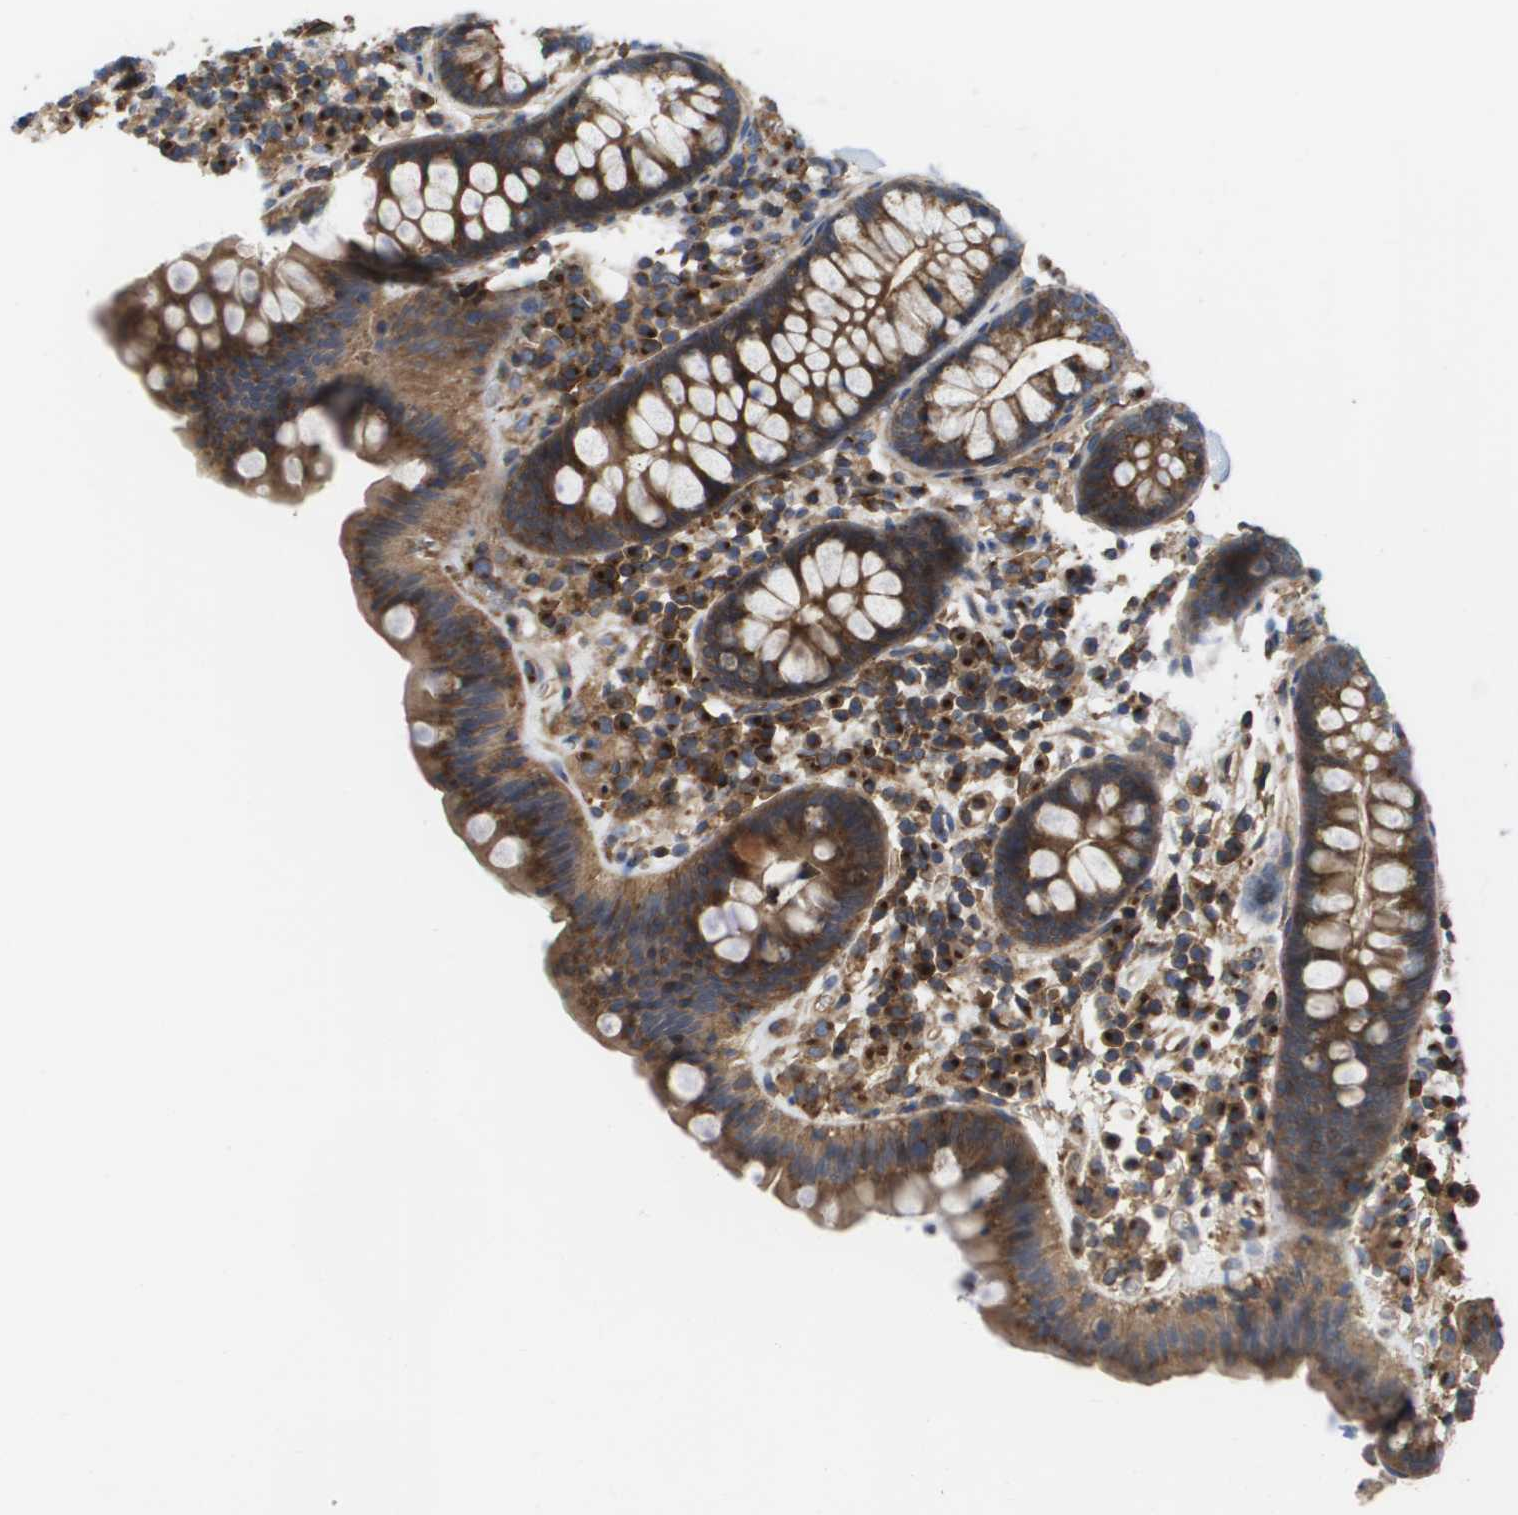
{"staining": {"intensity": "strong", "quantity": ">75%", "location": "cytoplasmic/membranous"}, "tissue": "colon", "cell_type": "Endothelial cells", "image_type": "normal", "snomed": [{"axis": "morphology", "description": "Normal tissue, NOS"}, {"axis": "topography", "description": "Colon"}], "caption": "Unremarkable colon displays strong cytoplasmic/membranous staining in about >75% of endothelial cells, visualized by immunohistochemistry. The staining was performed using DAB to visualize the protein expression in brown, while the nuclei were stained in blue with hematoxylin (Magnification: 20x).", "gene": "BST2", "patient": {"sex": "female", "age": 80}}